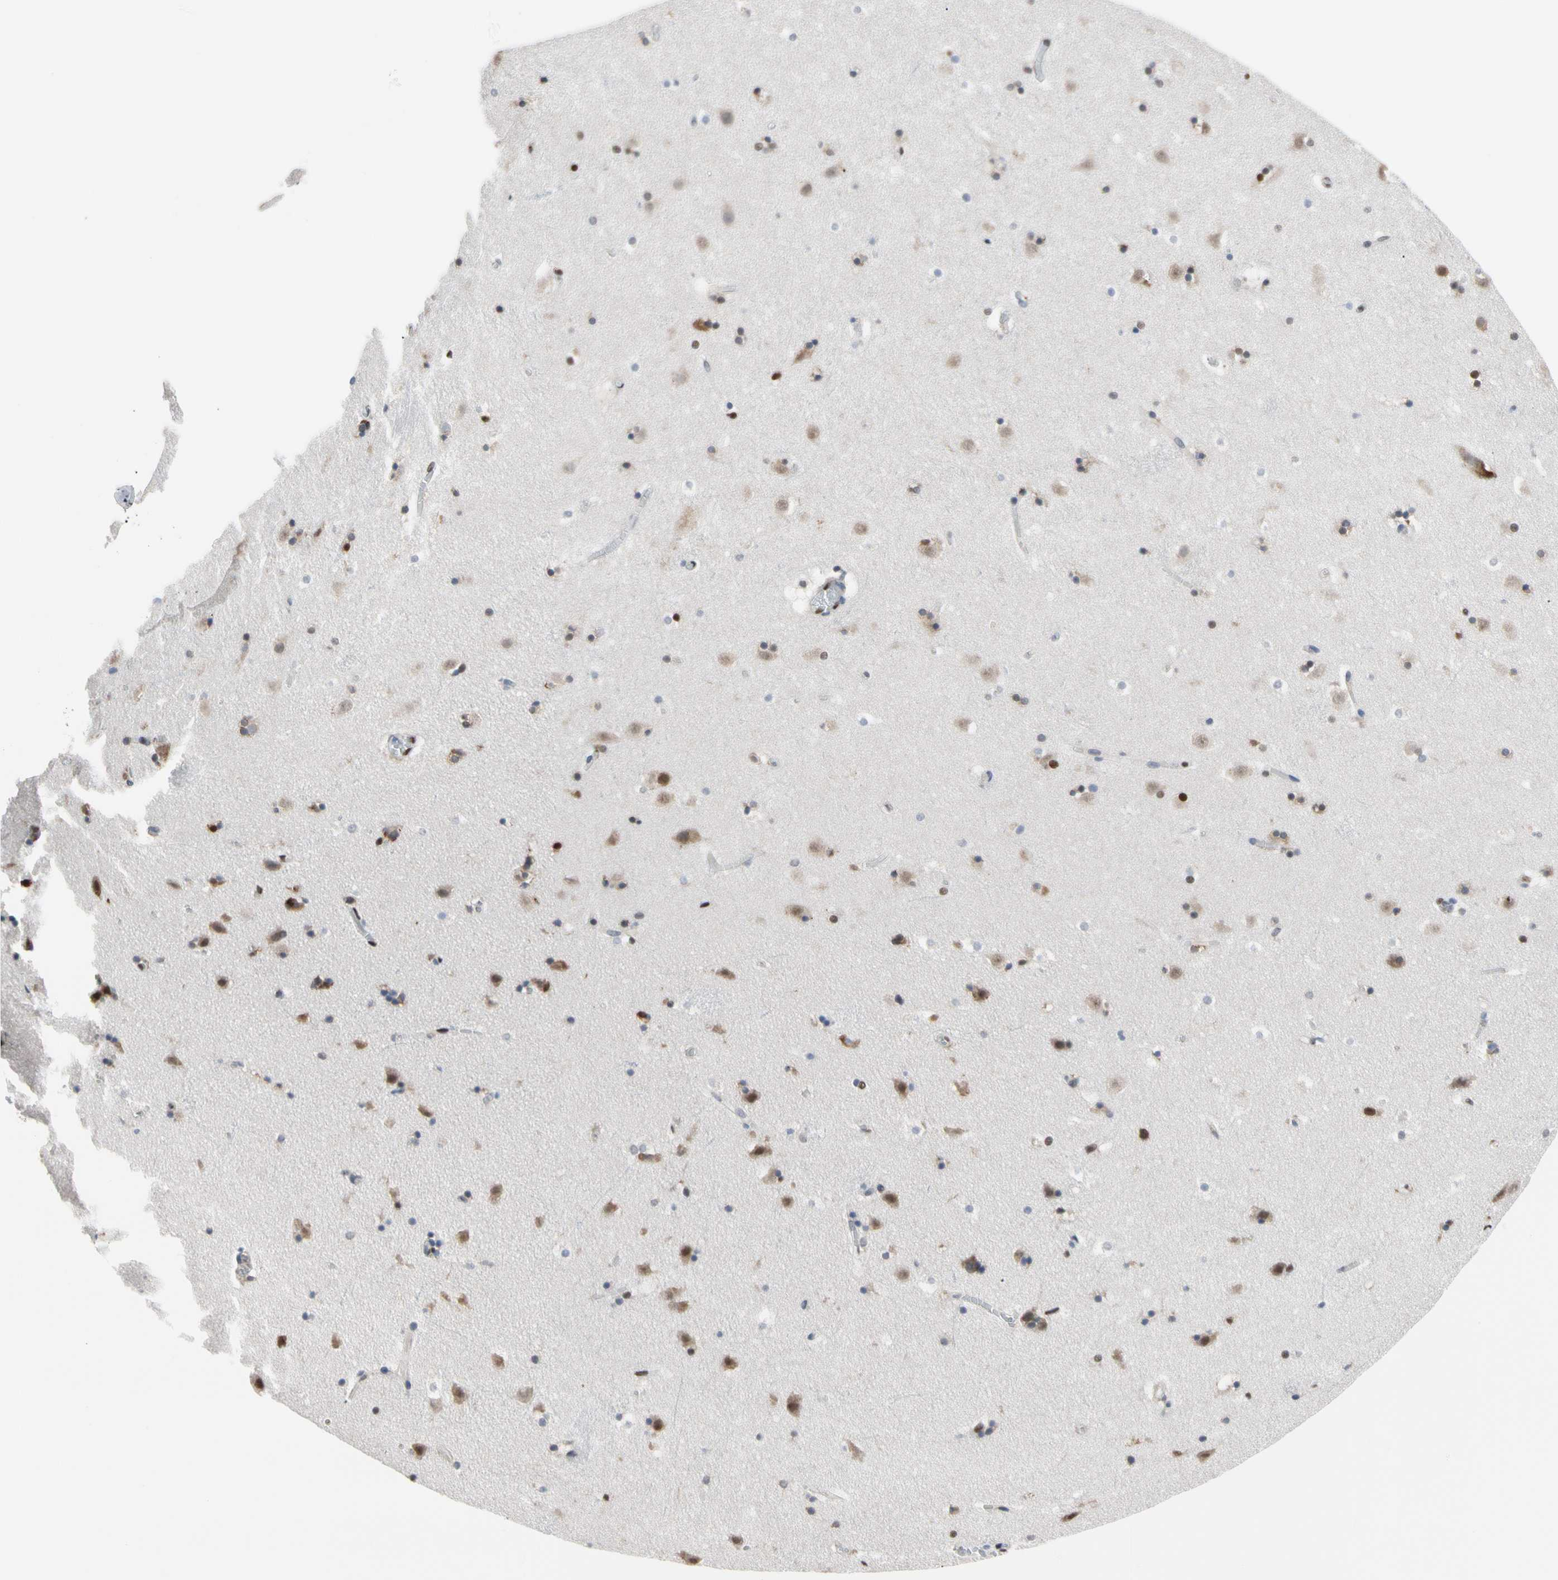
{"staining": {"intensity": "strong", "quantity": ">75%", "location": "nuclear"}, "tissue": "caudate", "cell_type": "Glial cells", "image_type": "normal", "snomed": [{"axis": "morphology", "description": "Normal tissue, NOS"}, {"axis": "topography", "description": "Lateral ventricle wall"}], "caption": "Immunohistochemical staining of unremarkable caudate displays high levels of strong nuclear staining in about >75% of glial cells. (IHC, brightfield microscopy, high magnification).", "gene": "FAM98B", "patient": {"sex": "male", "age": 45}}